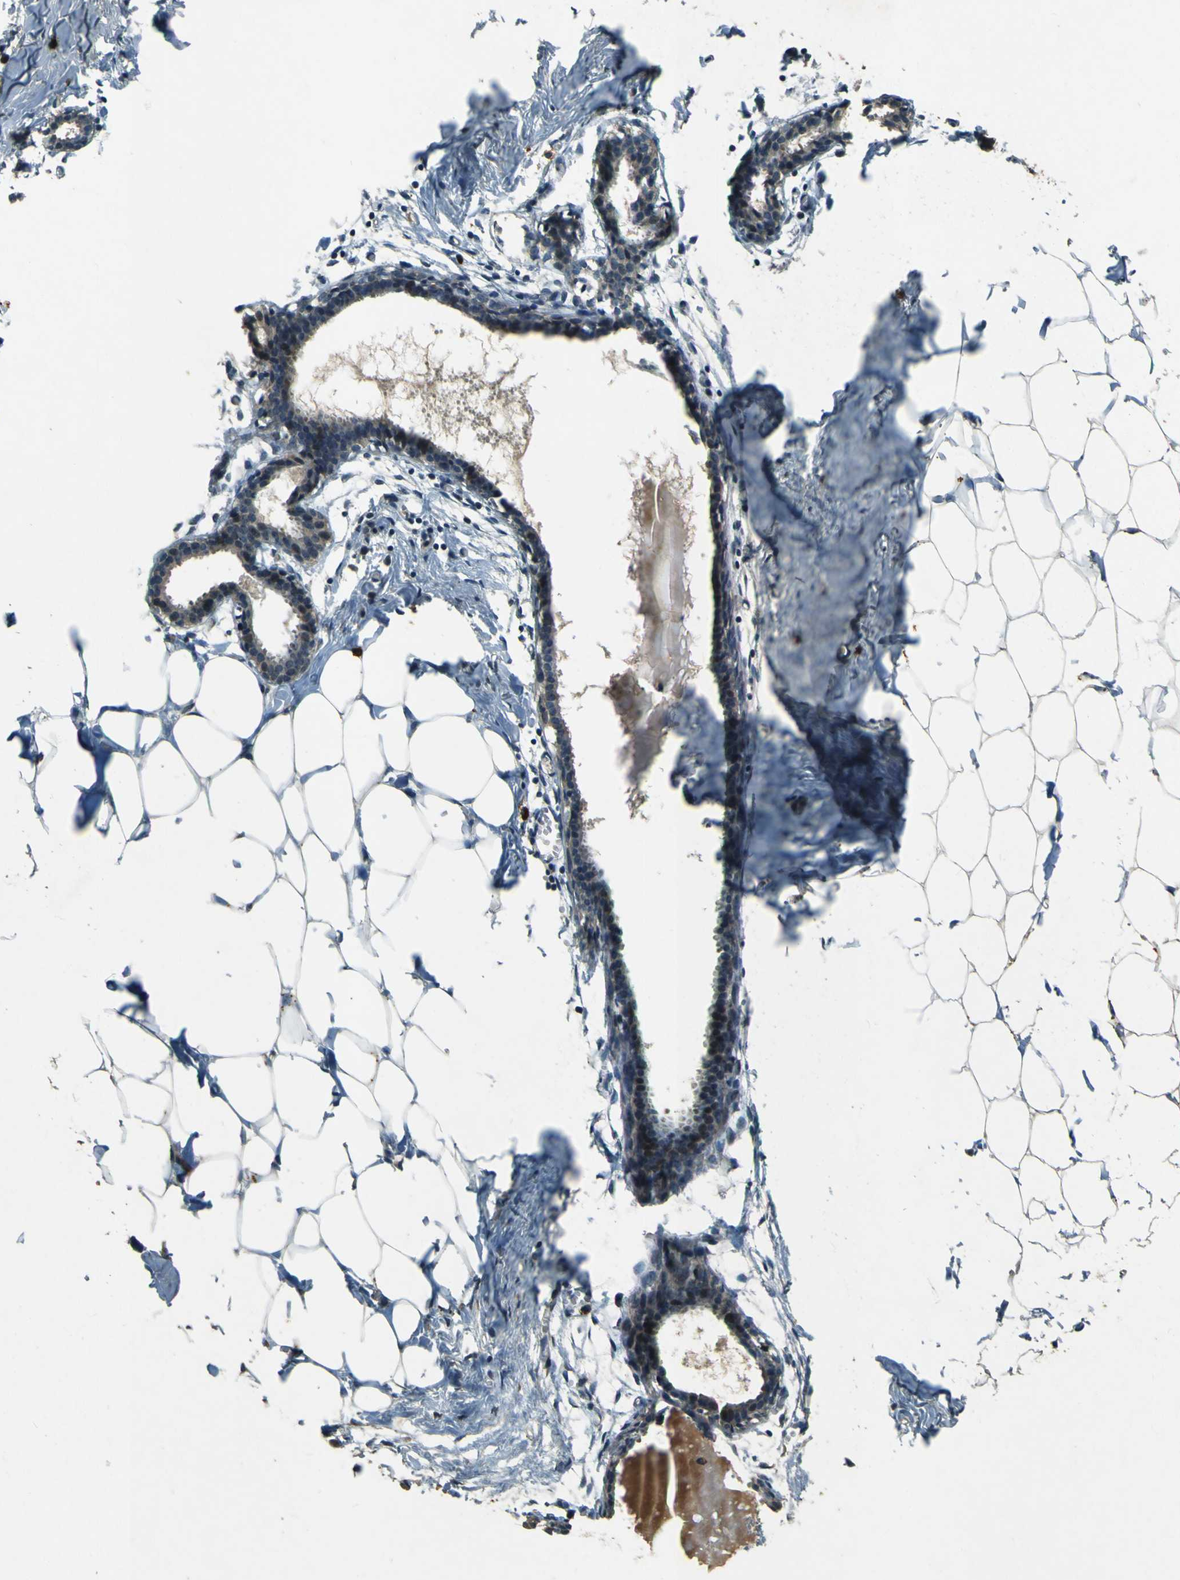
{"staining": {"intensity": "moderate", "quantity": "25%-75%", "location": "cytoplasmic/membranous"}, "tissue": "breast", "cell_type": "Adipocytes", "image_type": "normal", "snomed": [{"axis": "morphology", "description": "Normal tissue, NOS"}, {"axis": "topography", "description": "Breast"}], "caption": "This micrograph reveals normal breast stained with IHC to label a protein in brown. The cytoplasmic/membranous of adipocytes show moderate positivity for the protein. Nuclei are counter-stained blue.", "gene": "MPDZ", "patient": {"sex": "female", "age": 27}}